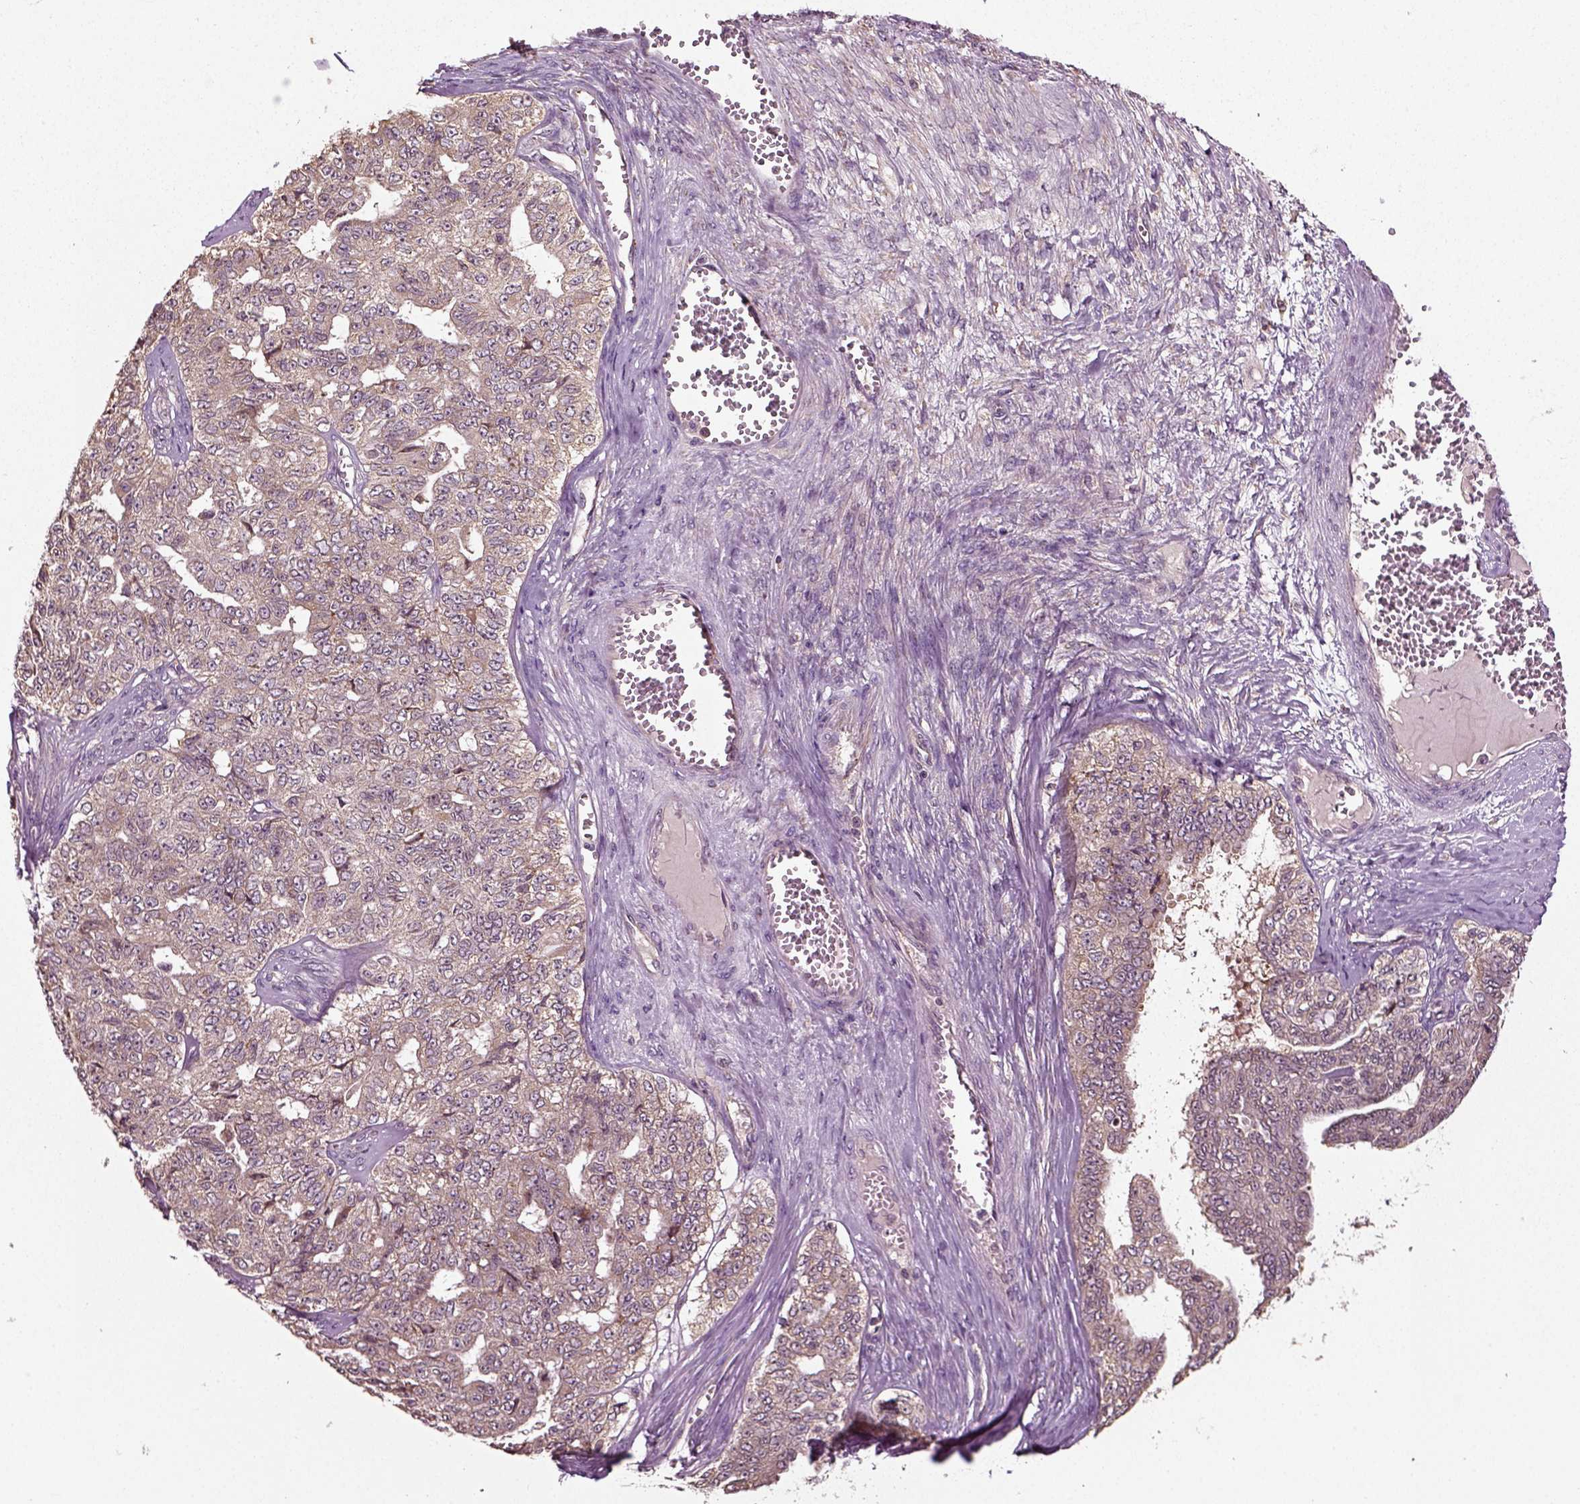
{"staining": {"intensity": "weak", "quantity": "<25%", "location": "cytoplasmic/membranous"}, "tissue": "ovarian cancer", "cell_type": "Tumor cells", "image_type": "cancer", "snomed": [{"axis": "morphology", "description": "Cystadenocarcinoma, serous, NOS"}, {"axis": "topography", "description": "Ovary"}], "caption": "High power microscopy histopathology image of an immunohistochemistry histopathology image of ovarian cancer (serous cystadenocarcinoma), revealing no significant positivity in tumor cells.", "gene": "ERV3-1", "patient": {"sex": "female", "age": 71}}